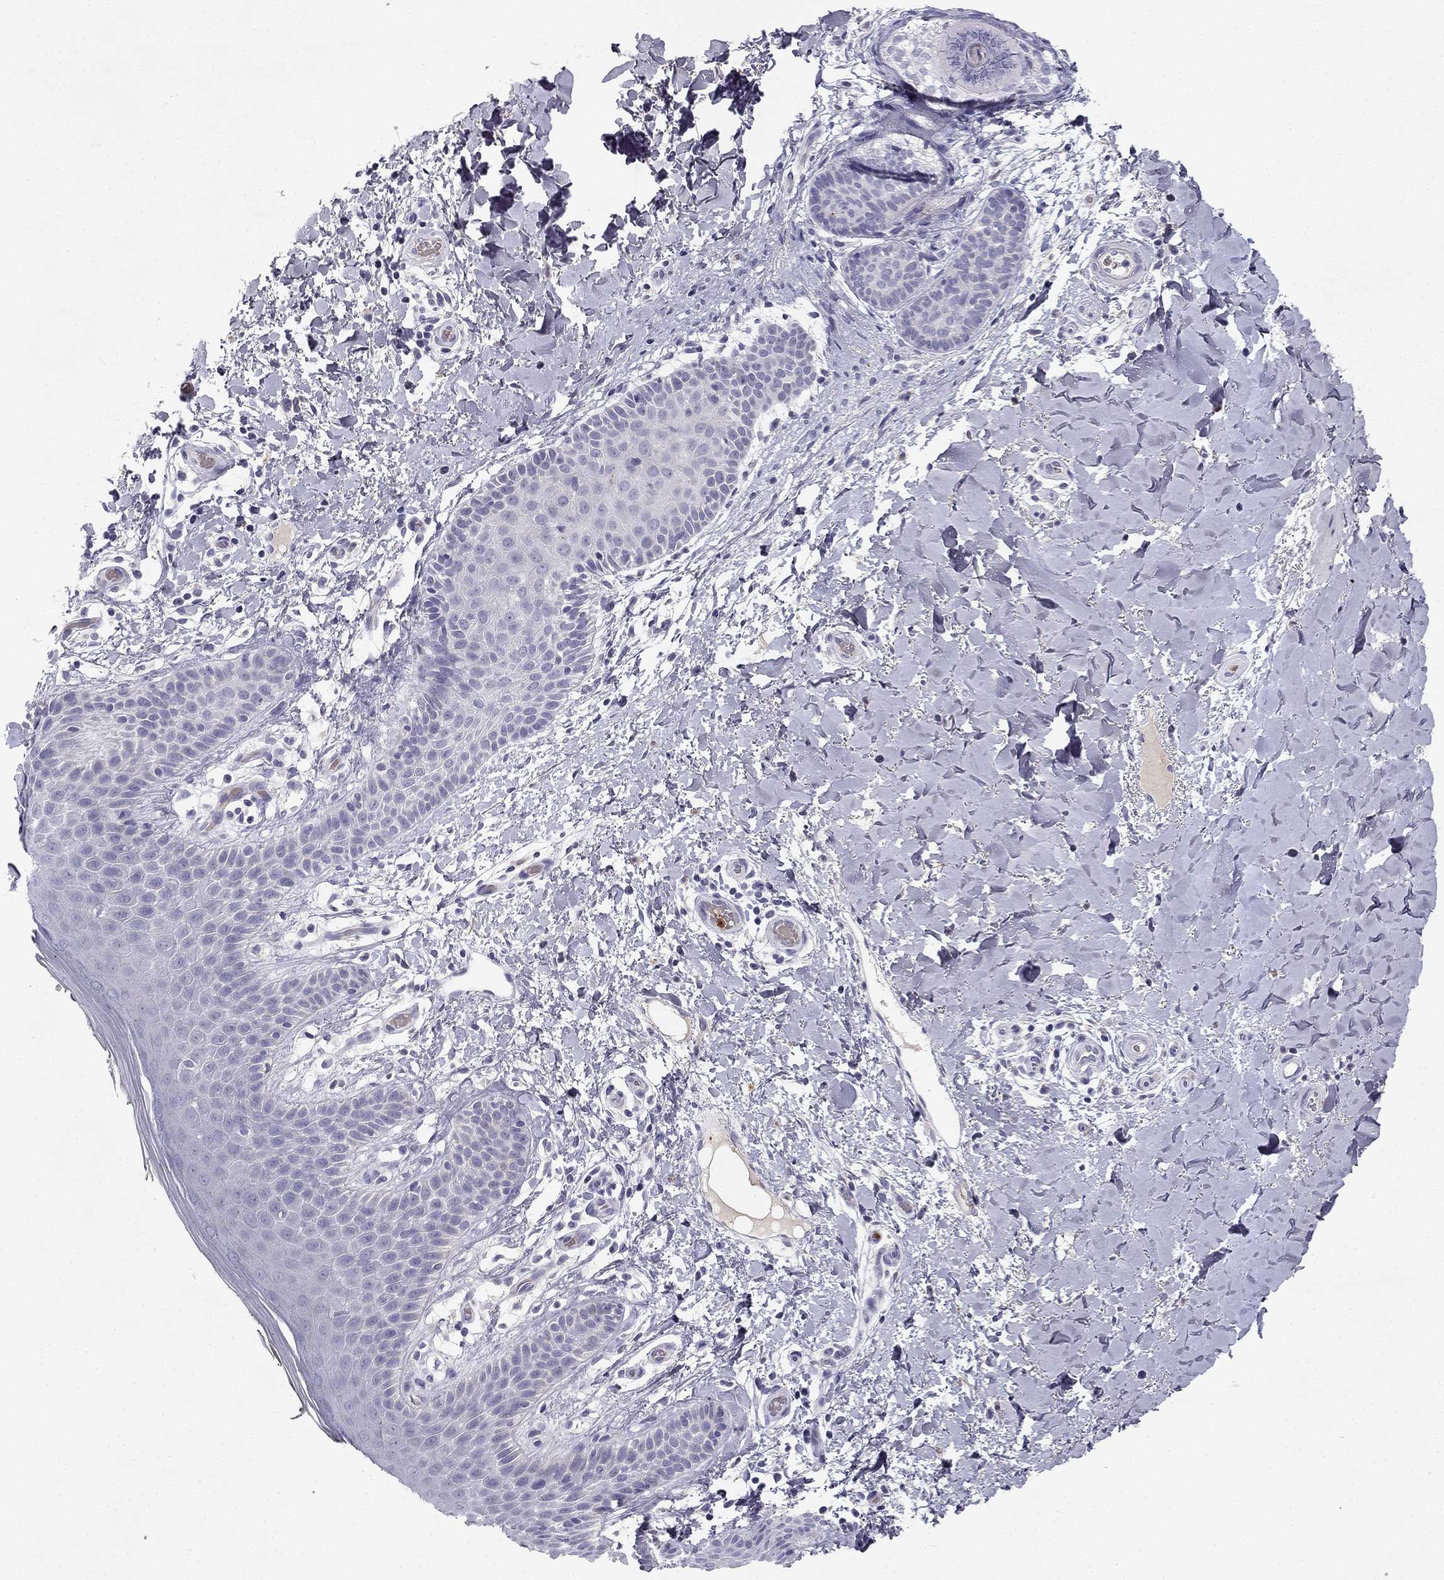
{"staining": {"intensity": "negative", "quantity": "none", "location": "none"}, "tissue": "skin", "cell_type": "Epidermal cells", "image_type": "normal", "snomed": [{"axis": "morphology", "description": "Normal tissue, NOS"}, {"axis": "topography", "description": "Anal"}], "caption": "Immunohistochemistry micrograph of benign skin: human skin stained with DAB demonstrates no significant protein positivity in epidermal cells. Nuclei are stained in blue.", "gene": "SLC6A4", "patient": {"sex": "male", "age": 36}}